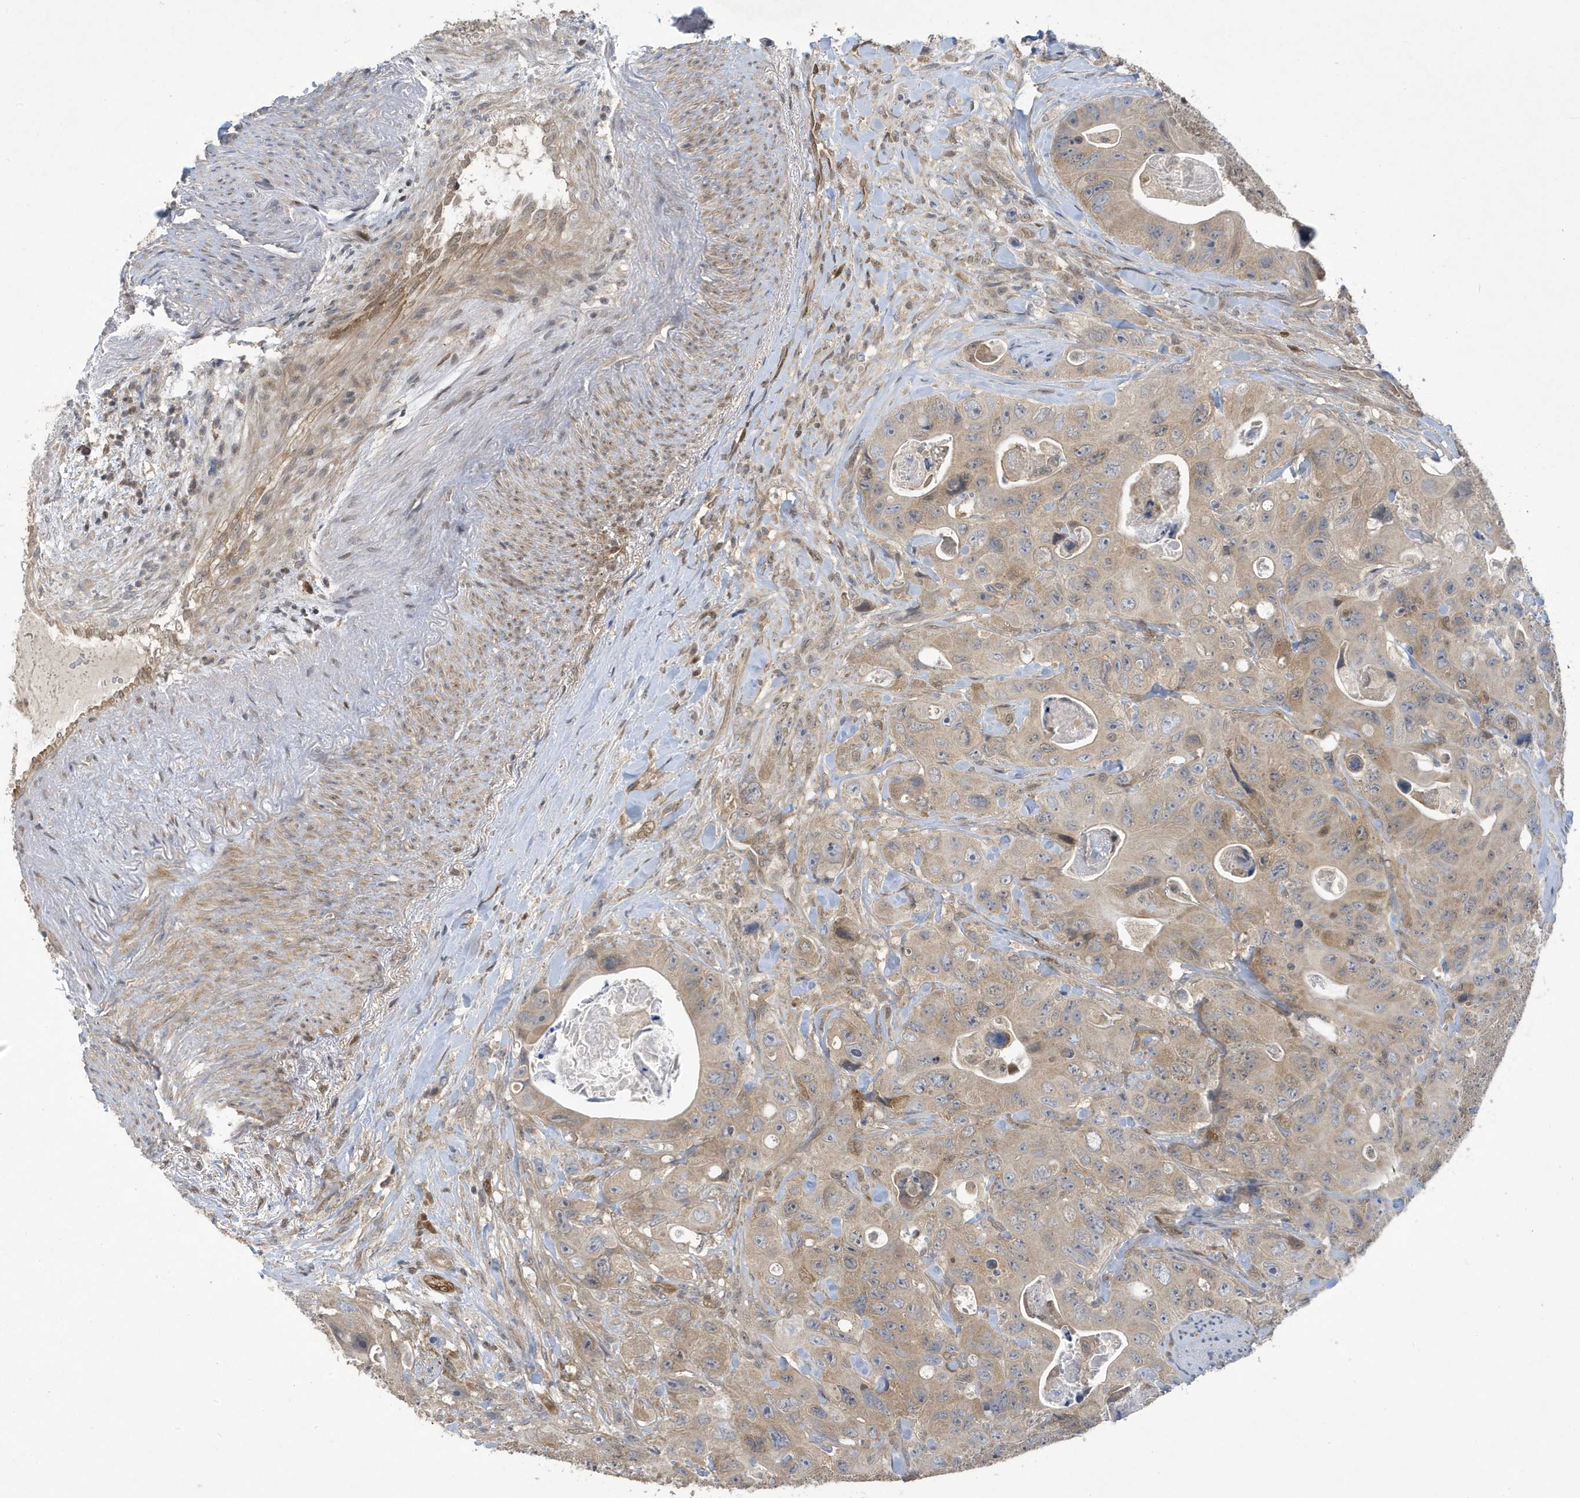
{"staining": {"intensity": "weak", "quantity": ">75%", "location": "cytoplasmic/membranous"}, "tissue": "colorectal cancer", "cell_type": "Tumor cells", "image_type": "cancer", "snomed": [{"axis": "morphology", "description": "Adenocarcinoma, NOS"}, {"axis": "topography", "description": "Colon"}], "caption": "Protein analysis of colorectal adenocarcinoma tissue exhibits weak cytoplasmic/membranous expression in about >75% of tumor cells.", "gene": "NCOA7", "patient": {"sex": "female", "age": 46}}